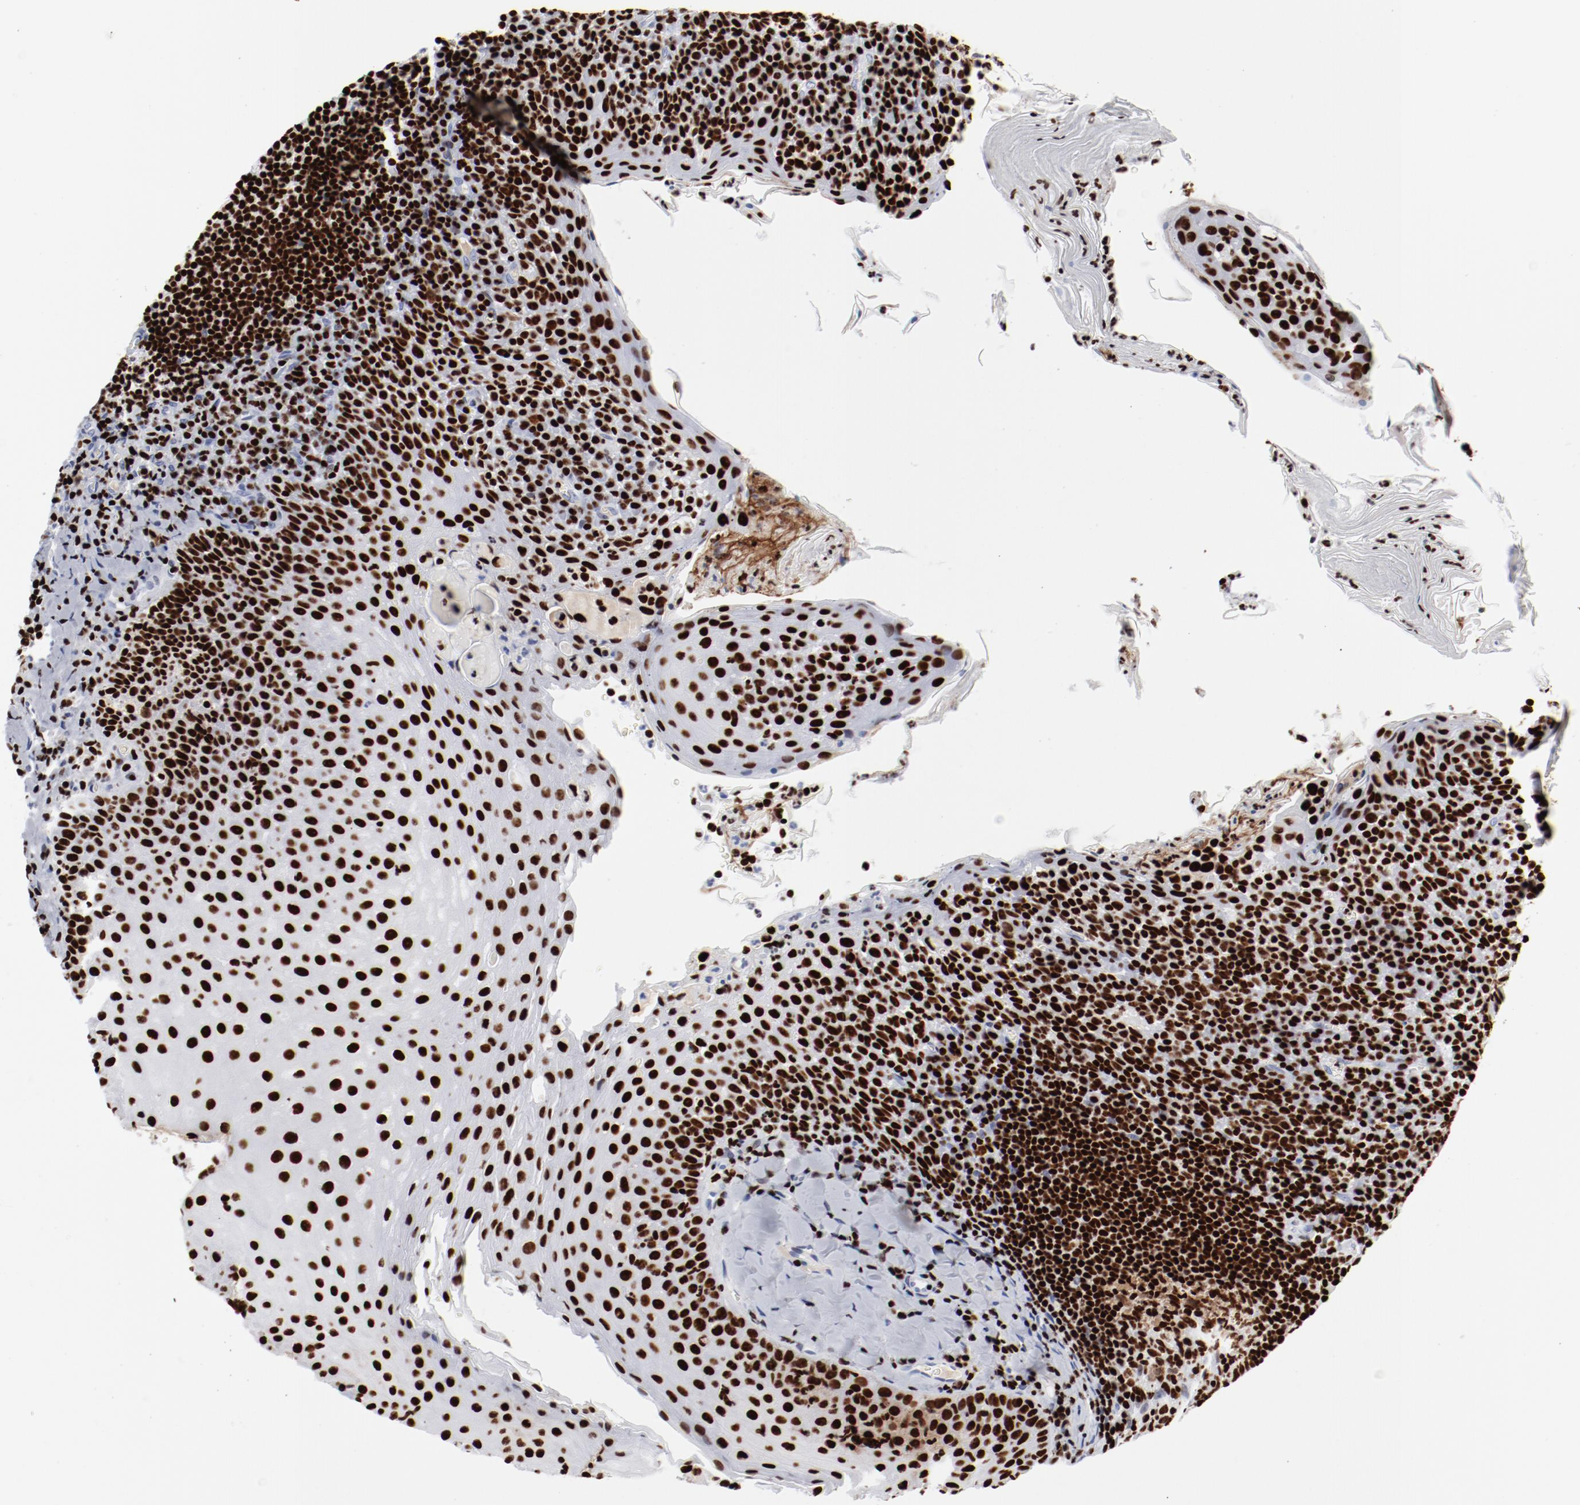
{"staining": {"intensity": "strong", "quantity": ">75%", "location": "nuclear"}, "tissue": "tonsil", "cell_type": "Germinal center cells", "image_type": "normal", "snomed": [{"axis": "morphology", "description": "Normal tissue, NOS"}, {"axis": "topography", "description": "Tonsil"}], "caption": "DAB (3,3'-diaminobenzidine) immunohistochemical staining of unremarkable tonsil reveals strong nuclear protein staining in approximately >75% of germinal center cells. (DAB (3,3'-diaminobenzidine) = brown stain, brightfield microscopy at high magnification).", "gene": "SMARCC2", "patient": {"sex": "male", "age": 31}}